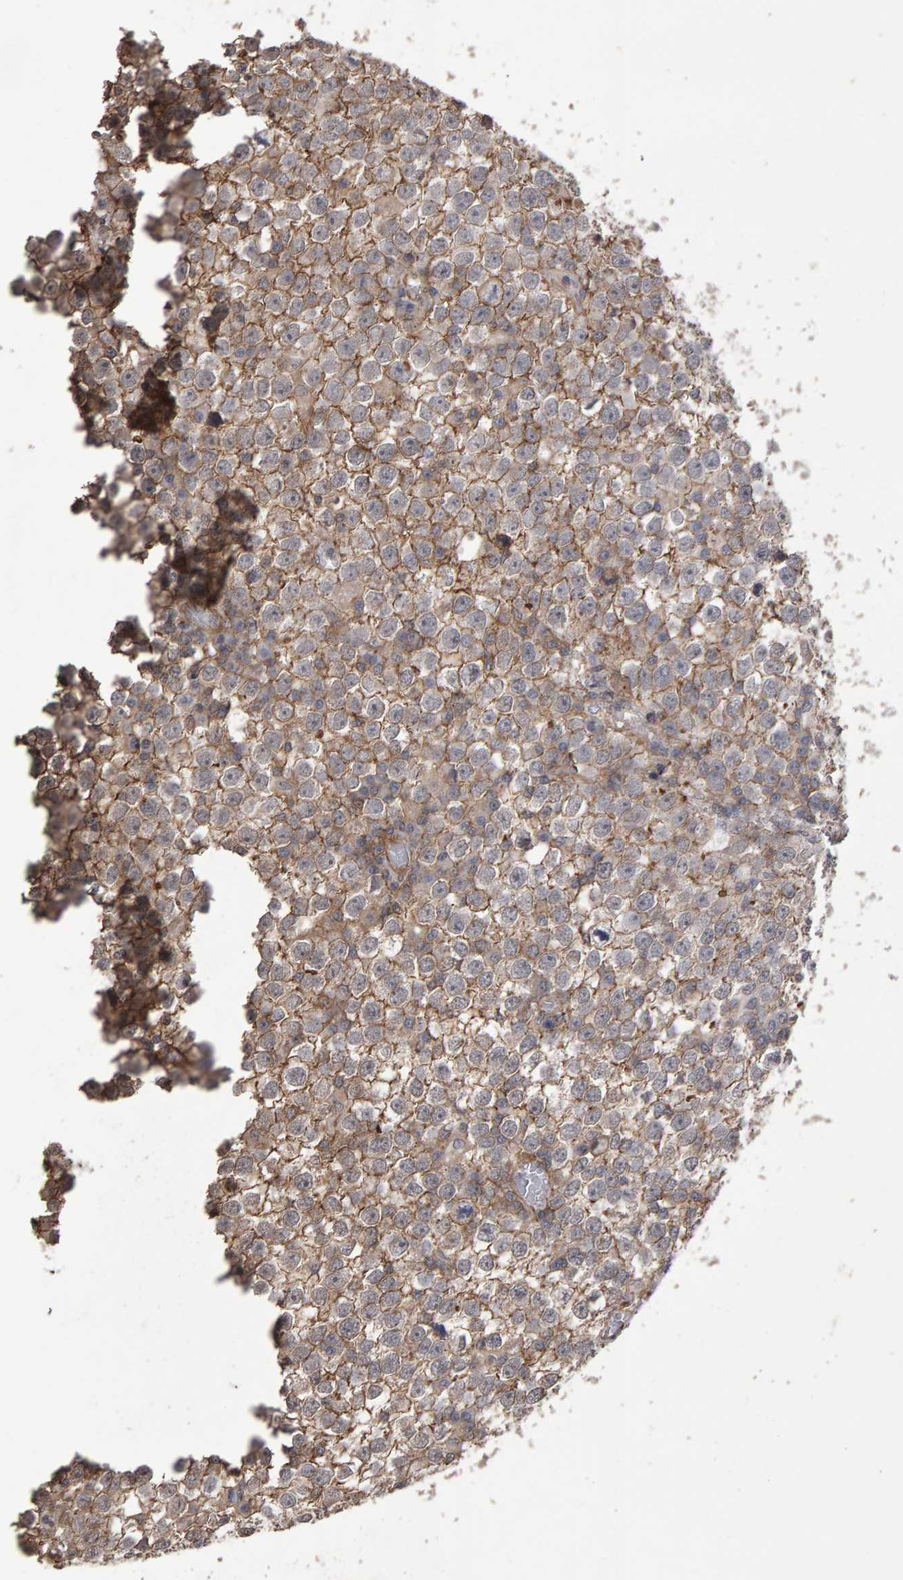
{"staining": {"intensity": "moderate", "quantity": ">75%", "location": "cytoplasmic/membranous"}, "tissue": "testis cancer", "cell_type": "Tumor cells", "image_type": "cancer", "snomed": [{"axis": "morphology", "description": "Seminoma, NOS"}, {"axis": "topography", "description": "Testis"}], "caption": "Testis cancer stained with a protein marker exhibits moderate staining in tumor cells.", "gene": "SCRIB", "patient": {"sex": "male", "age": 65}}